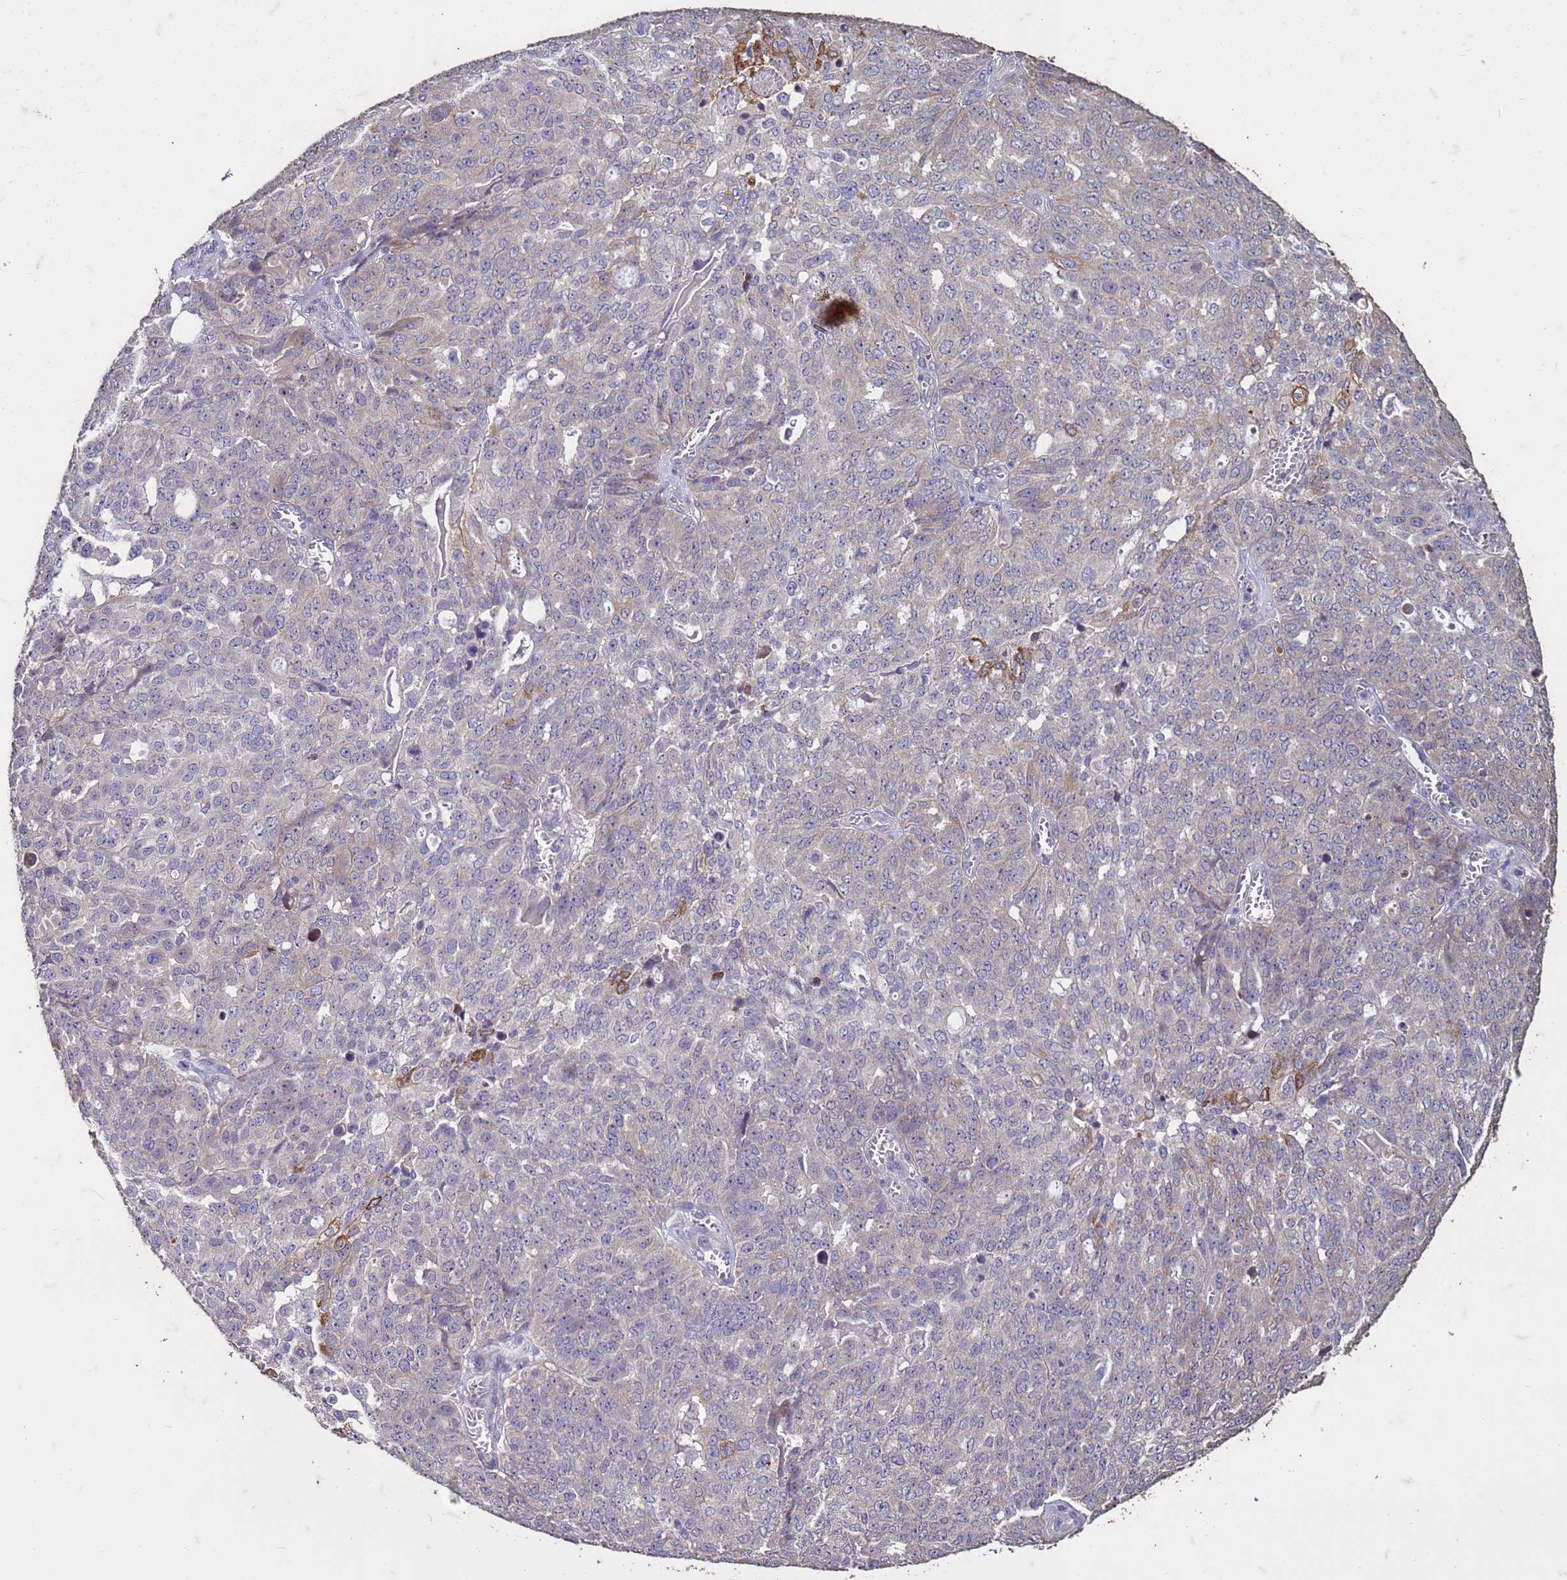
{"staining": {"intensity": "moderate", "quantity": "<25%", "location": "cytoplasmic/membranous"}, "tissue": "ovarian cancer", "cell_type": "Tumor cells", "image_type": "cancer", "snomed": [{"axis": "morphology", "description": "Cystadenocarcinoma, serous, NOS"}, {"axis": "topography", "description": "Soft tissue"}, {"axis": "topography", "description": "Ovary"}], "caption": "IHC histopathology image of ovarian cancer (serous cystadenocarcinoma) stained for a protein (brown), which displays low levels of moderate cytoplasmic/membranous staining in approximately <25% of tumor cells.", "gene": "FAM184B", "patient": {"sex": "female", "age": 57}}